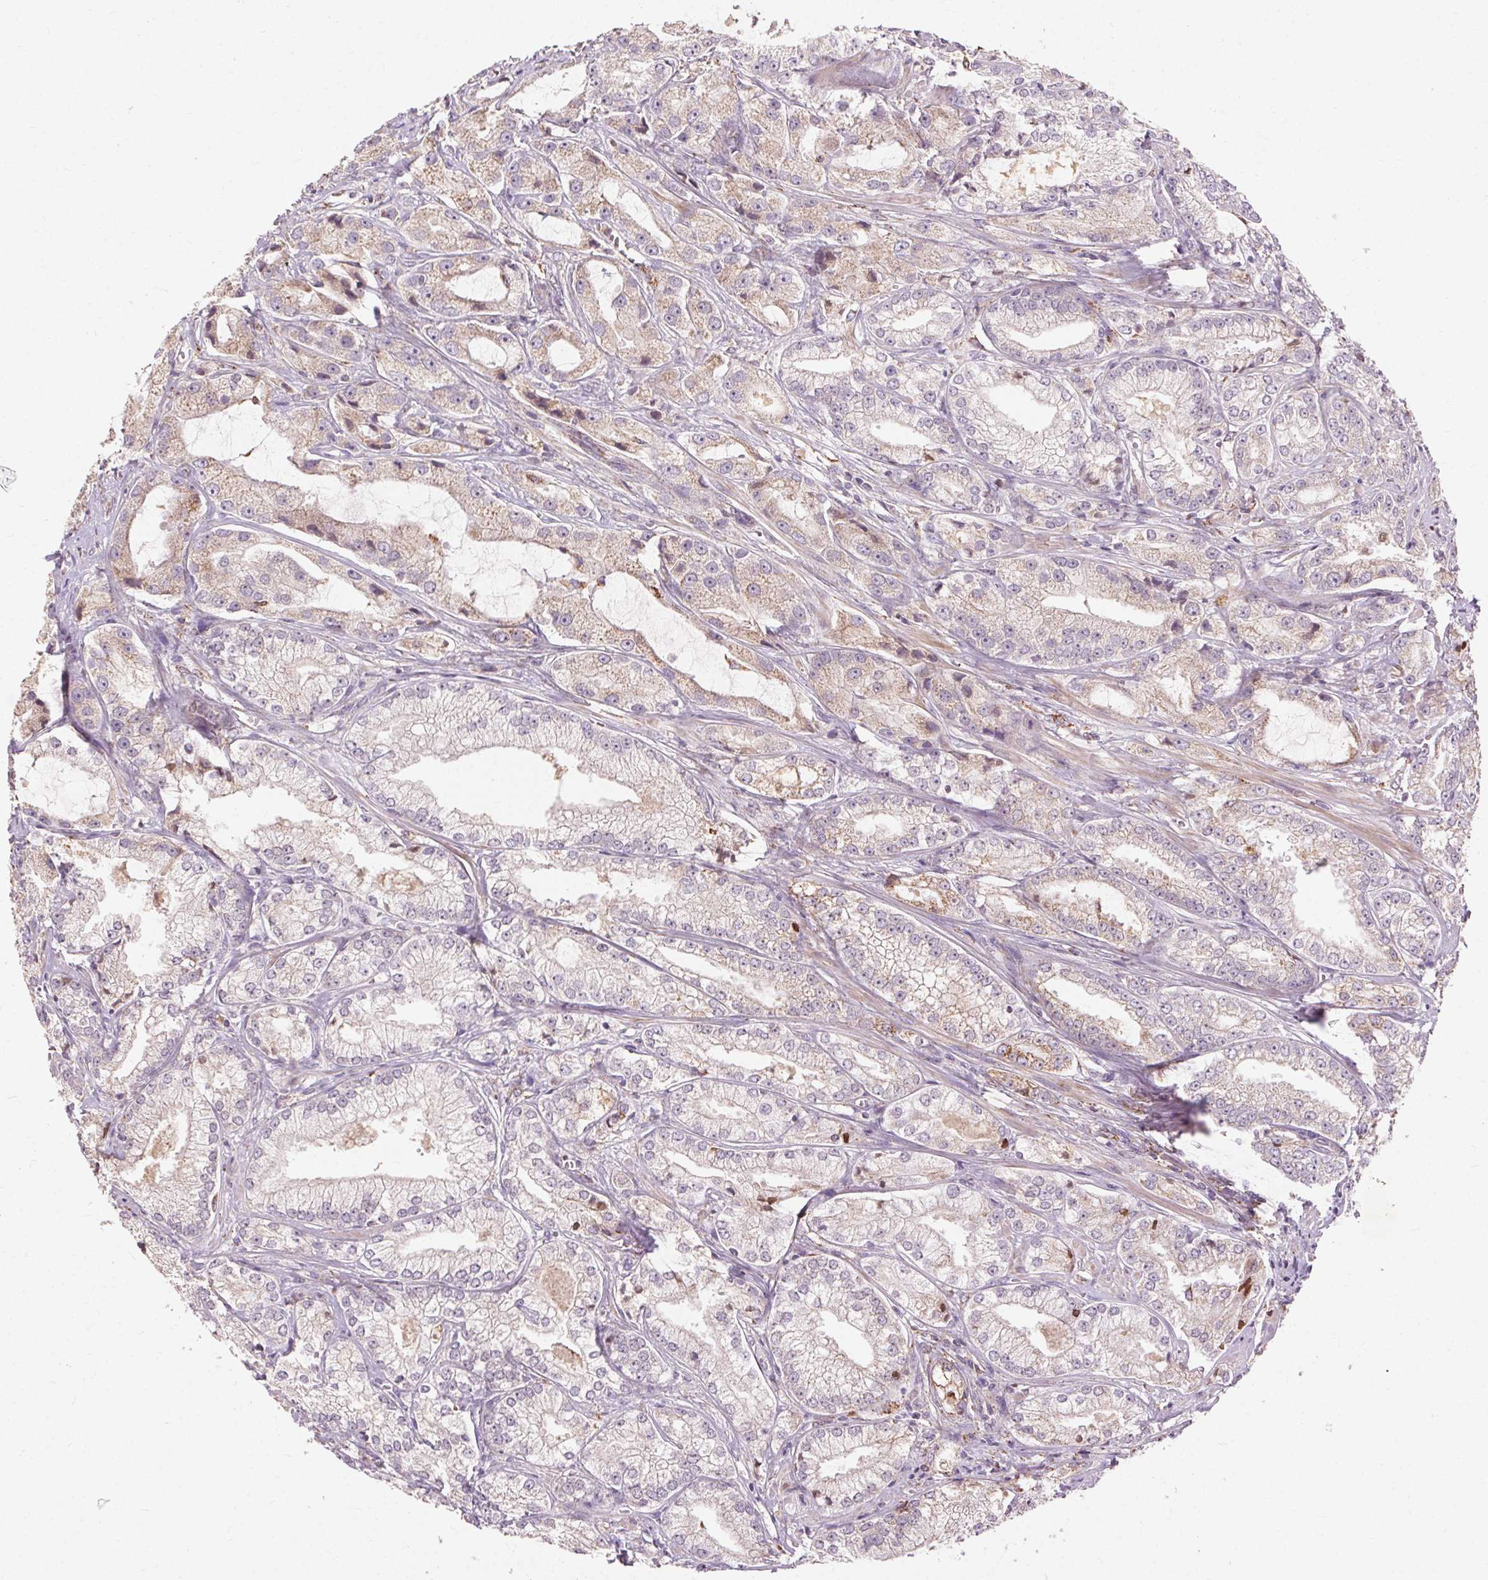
{"staining": {"intensity": "moderate", "quantity": "<25%", "location": "cytoplasmic/membranous"}, "tissue": "prostate cancer", "cell_type": "Tumor cells", "image_type": "cancer", "snomed": [{"axis": "morphology", "description": "Adenocarcinoma, High grade"}, {"axis": "topography", "description": "Prostate"}], "caption": "Protein expression analysis of prostate cancer displays moderate cytoplasmic/membranous staining in about <25% of tumor cells. The staining was performed using DAB (3,3'-diaminobenzidine) to visualize the protein expression in brown, while the nuclei were stained in blue with hematoxylin (Magnification: 20x).", "gene": "REP15", "patient": {"sex": "male", "age": 64}}